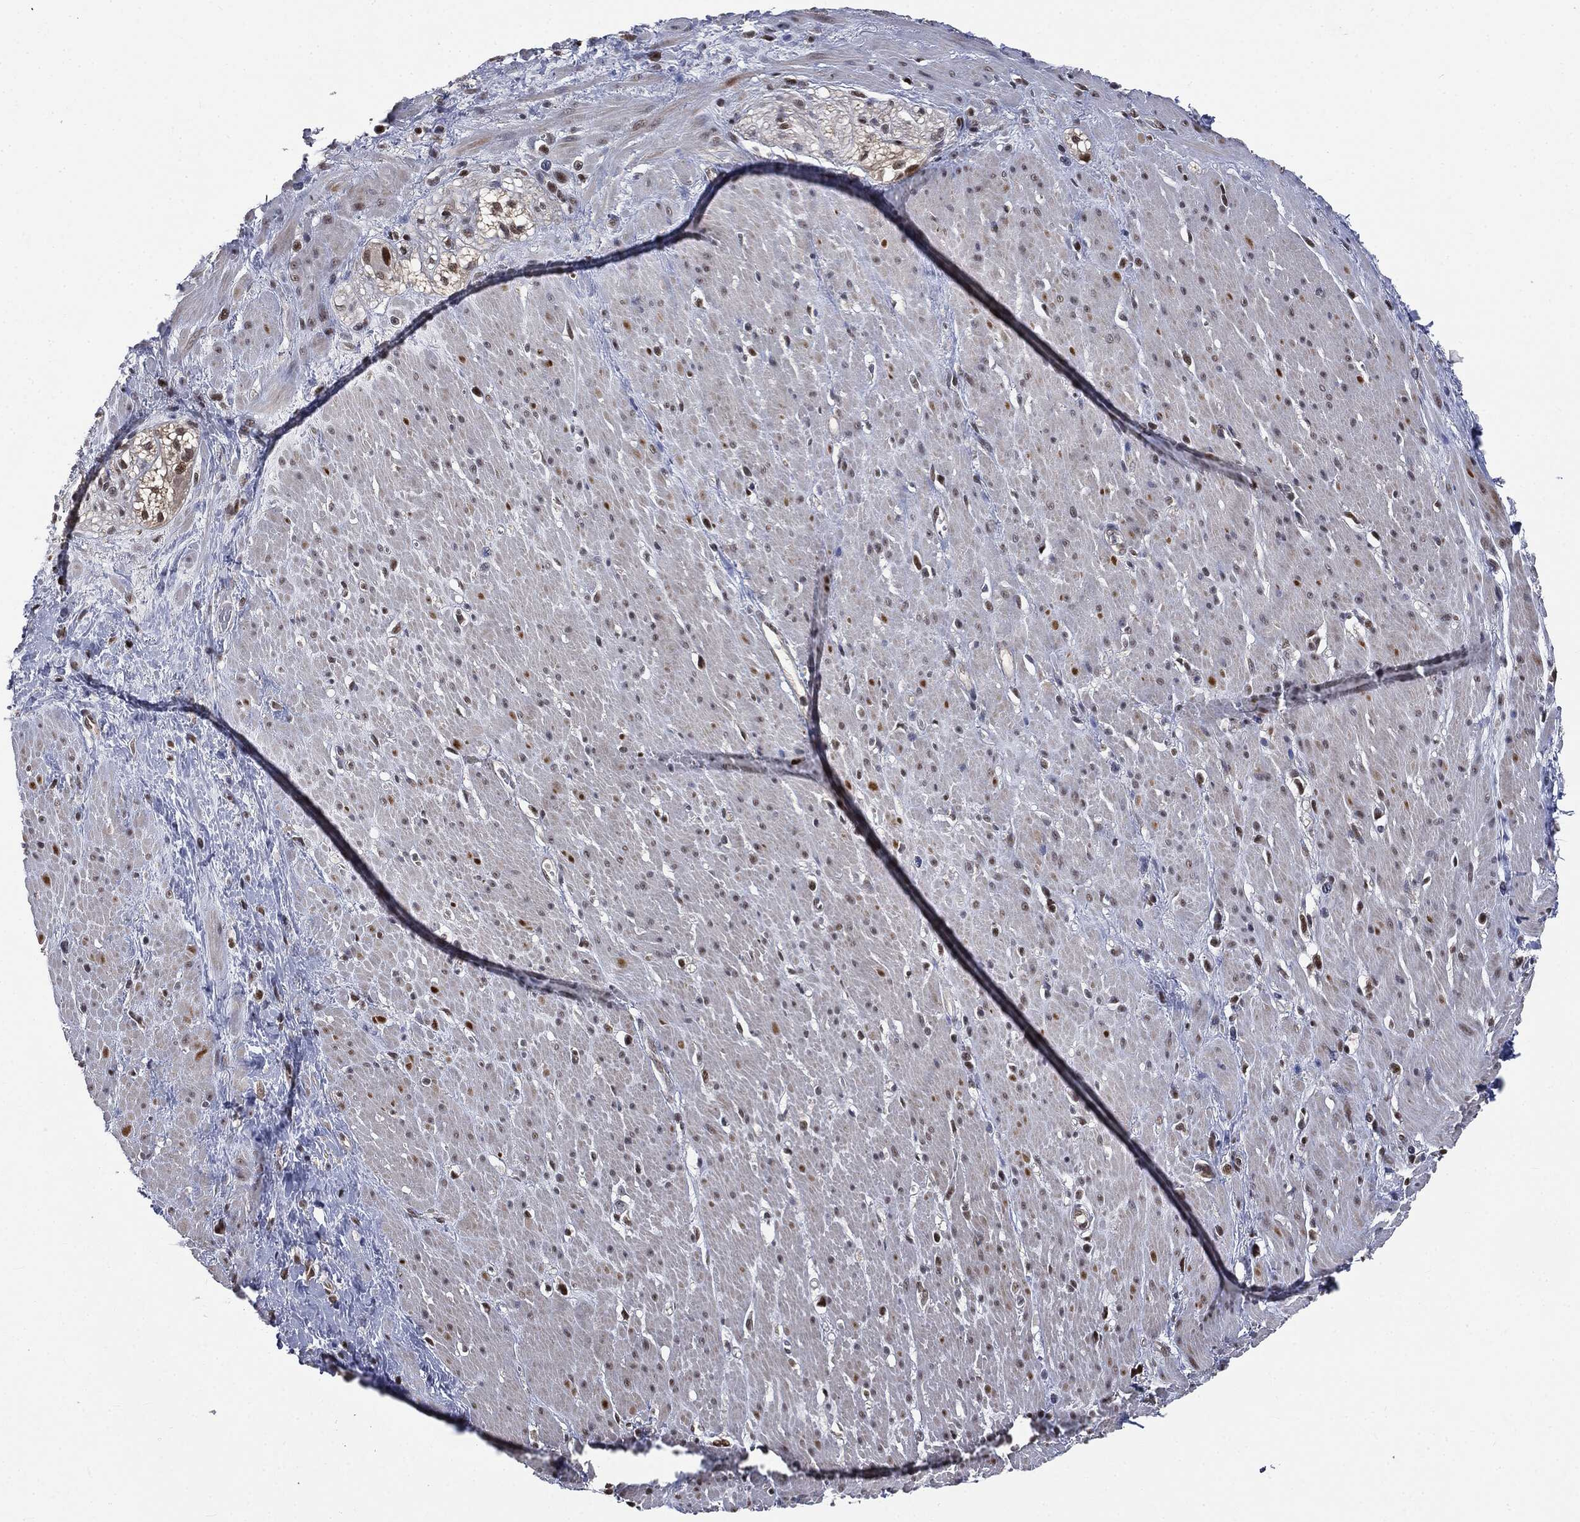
{"staining": {"intensity": "negative", "quantity": "none", "location": "none"}, "tissue": "smooth muscle", "cell_type": "Smooth muscle cells", "image_type": "normal", "snomed": [{"axis": "morphology", "description": "Normal tissue, NOS"}, {"axis": "topography", "description": "Soft tissue"}, {"axis": "topography", "description": "Smooth muscle"}], "caption": "Immunohistochemical staining of normal smooth muscle reveals no significant positivity in smooth muscle cells. (DAB IHC, high magnification).", "gene": "SHLD2", "patient": {"sex": "male", "age": 72}}